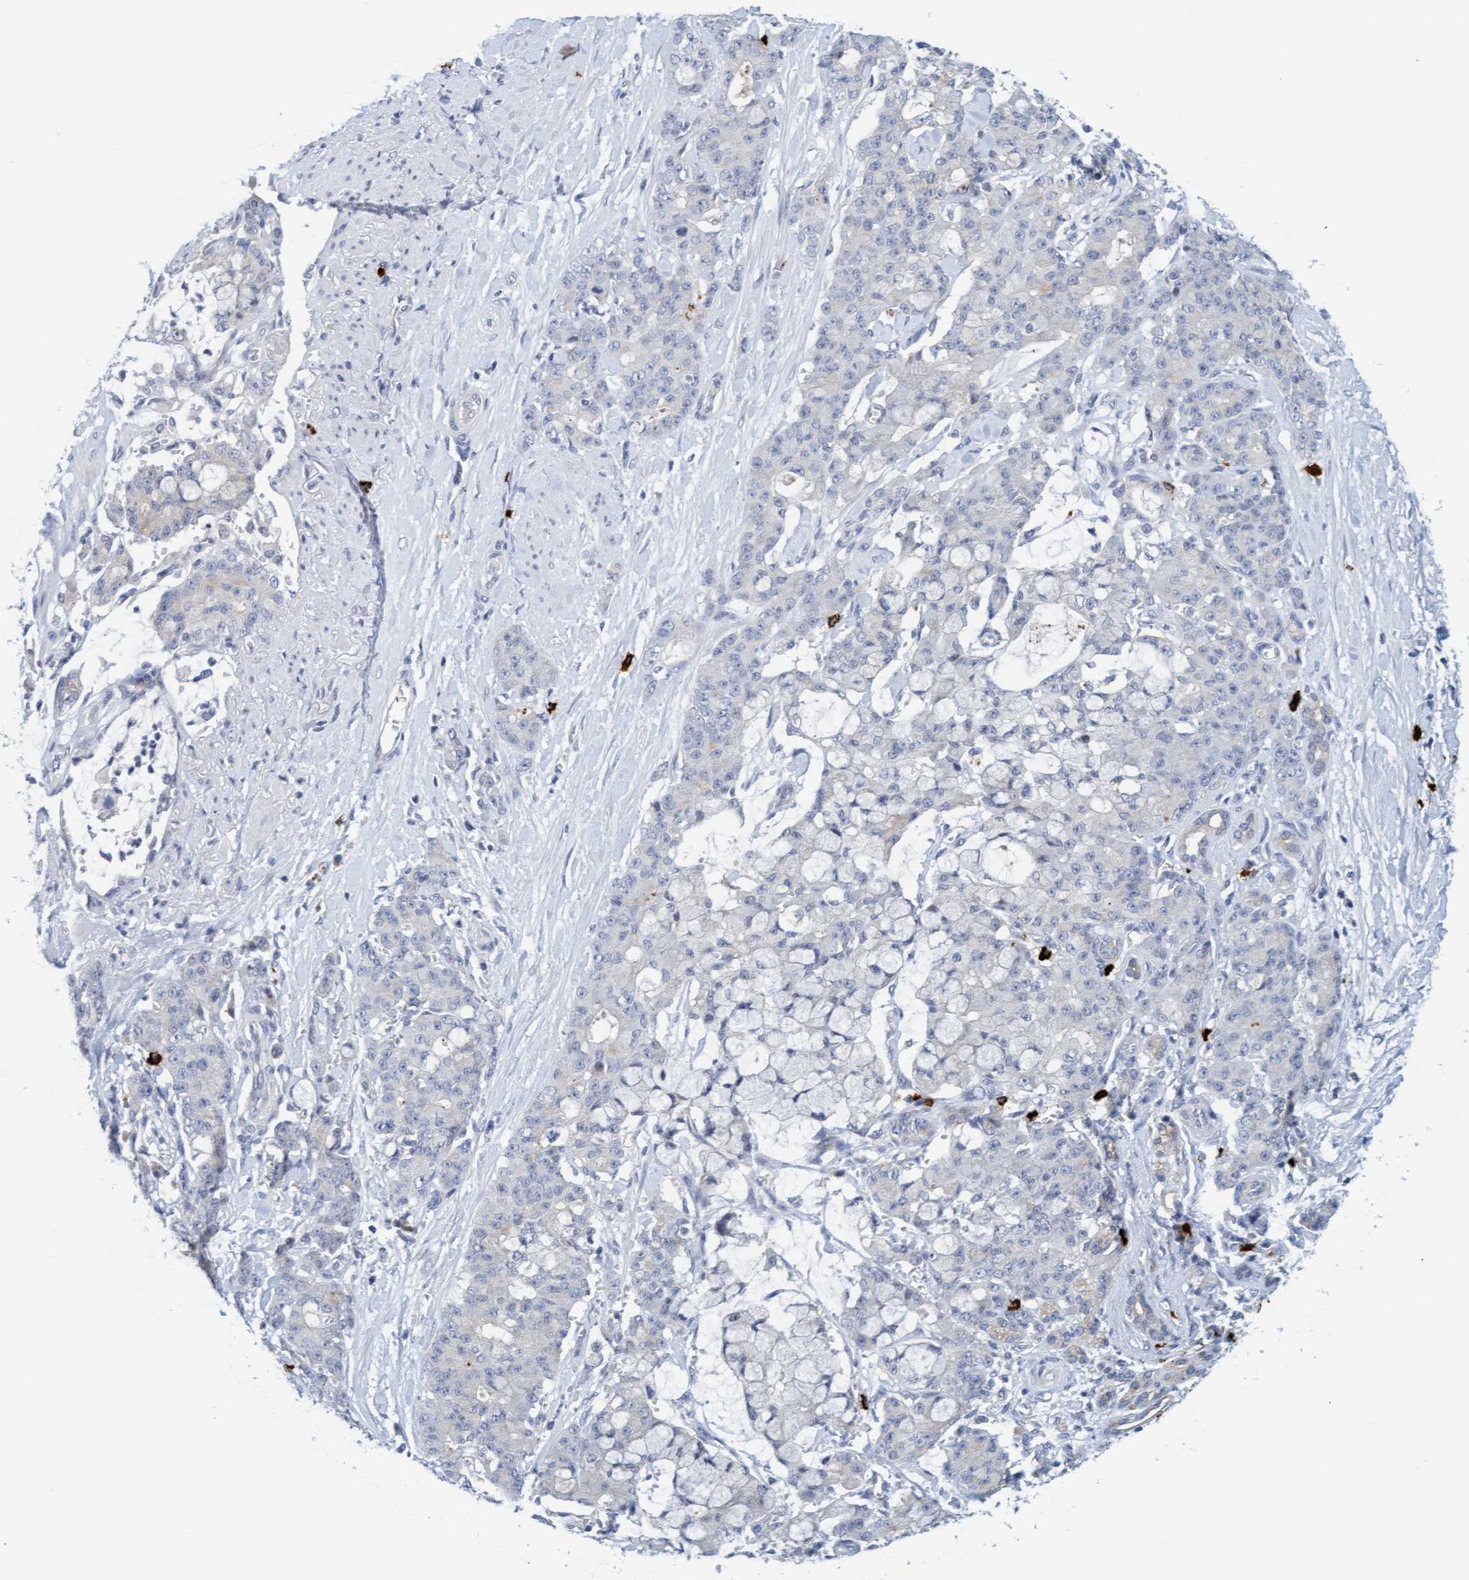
{"staining": {"intensity": "negative", "quantity": "none", "location": "none"}, "tissue": "pancreatic cancer", "cell_type": "Tumor cells", "image_type": "cancer", "snomed": [{"axis": "morphology", "description": "Adenocarcinoma, NOS"}, {"axis": "topography", "description": "Pancreas"}], "caption": "A high-resolution photomicrograph shows immunohistochemistry (IHC) staining of pancreatic adenocarcinoma, which reveals no significant expression in tumor cells. The staining is performed using DAB (3,3'-diaminobenzidine) brown chromogen with nuclei counter-stained in using hematoxylin.", "gene": "CPA3", "patient": {"sex": "female", "age": 73}}